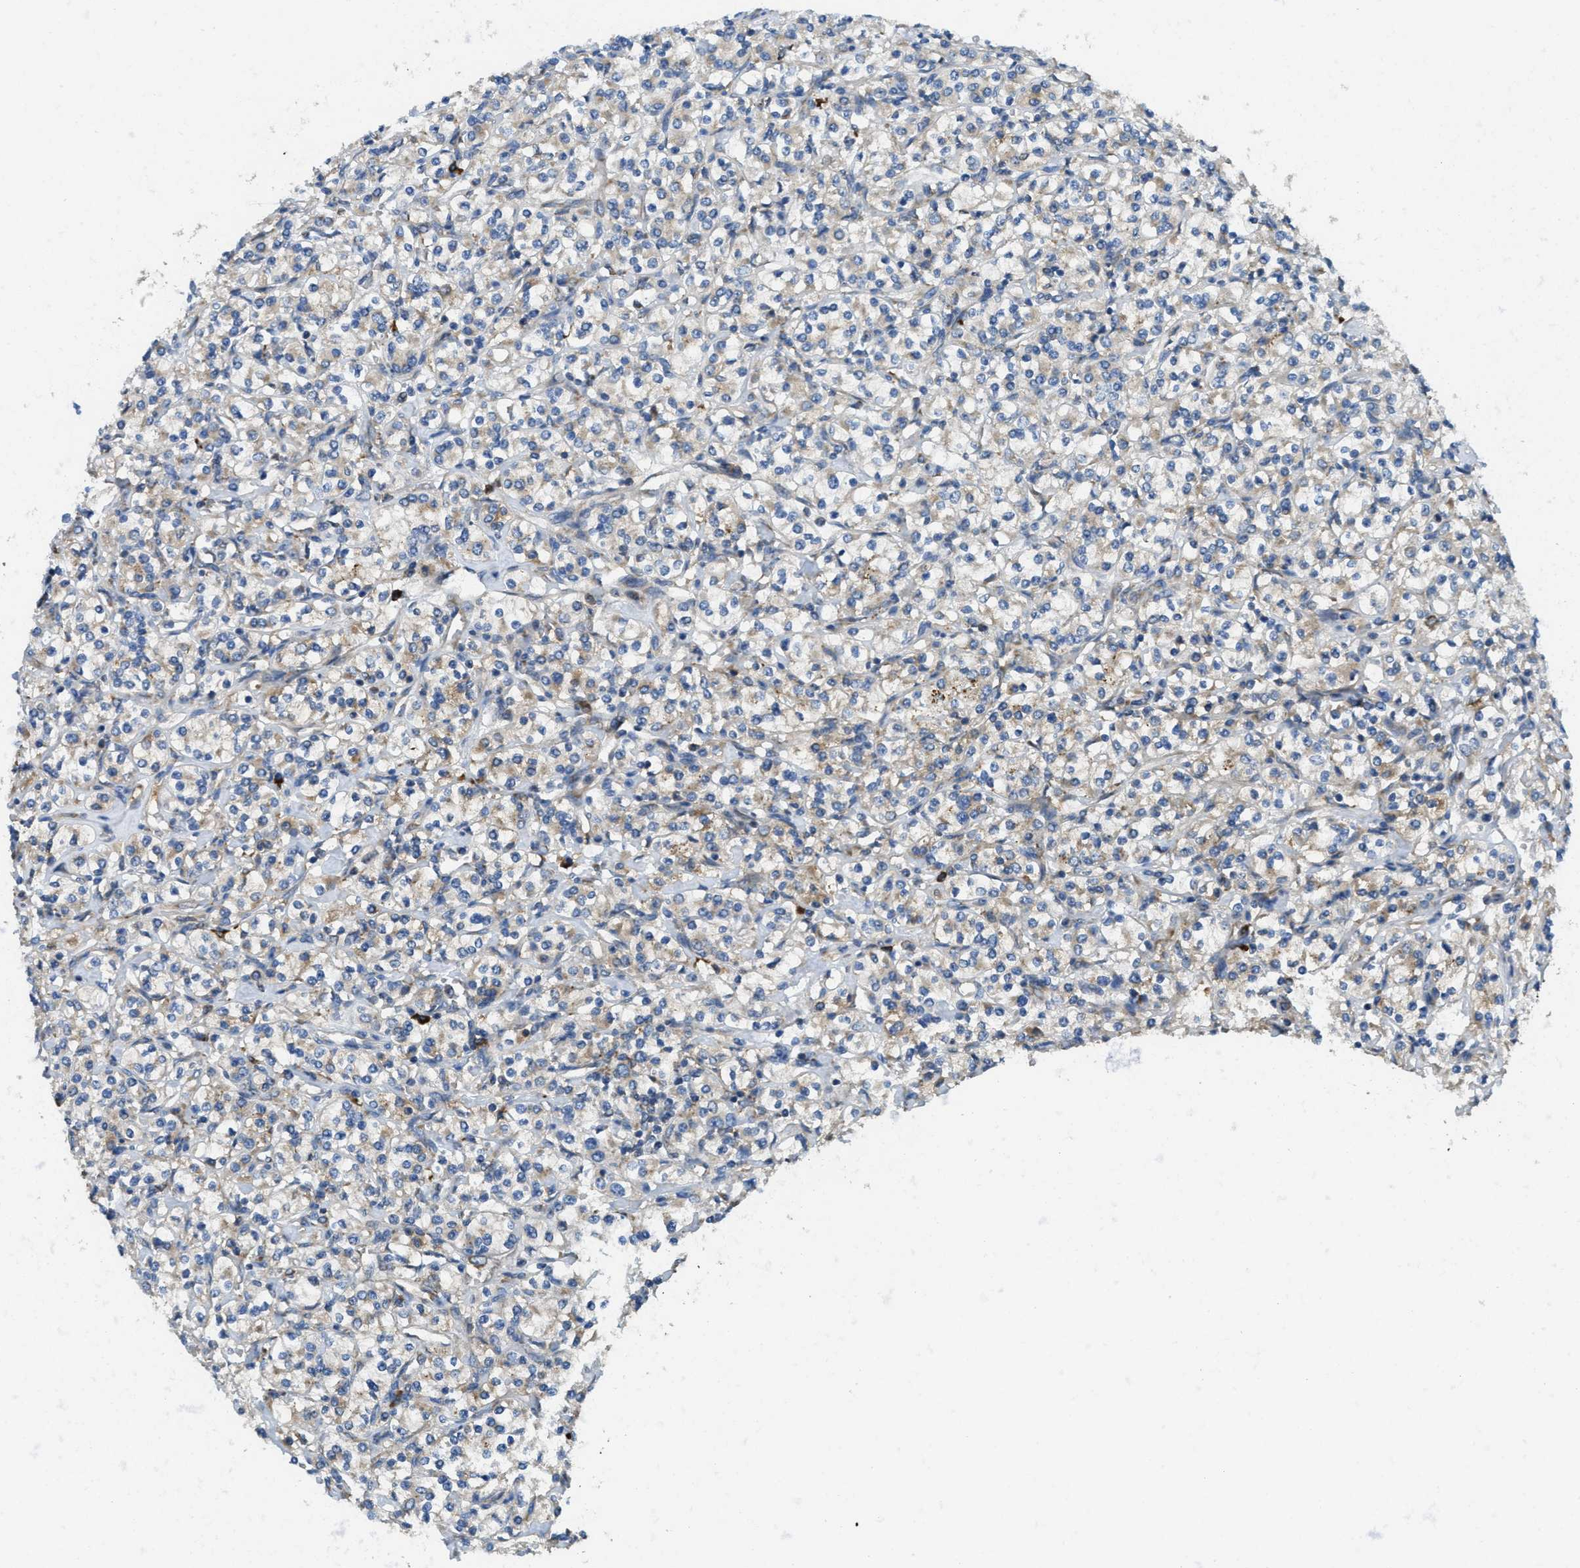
{"staining": {"intensity": "negative", "quantity": "none", "location": "none"}, "tissue": "renal cancer", "cell_type": "Tumor cells", "image_type": "cancer", "snomed": [{"axis": "morphology", "description": "Adenocarcinoma, NOS"}, {"axis": "topography", "description": "Kidney"}], "caption": "Immunohistochemical staining of human renal cancer (adenocarcinoma) demonstrates no significant expression in tumor cells.", "gene": "SSR1", "patient": {"sex": "male", "age": 77}}